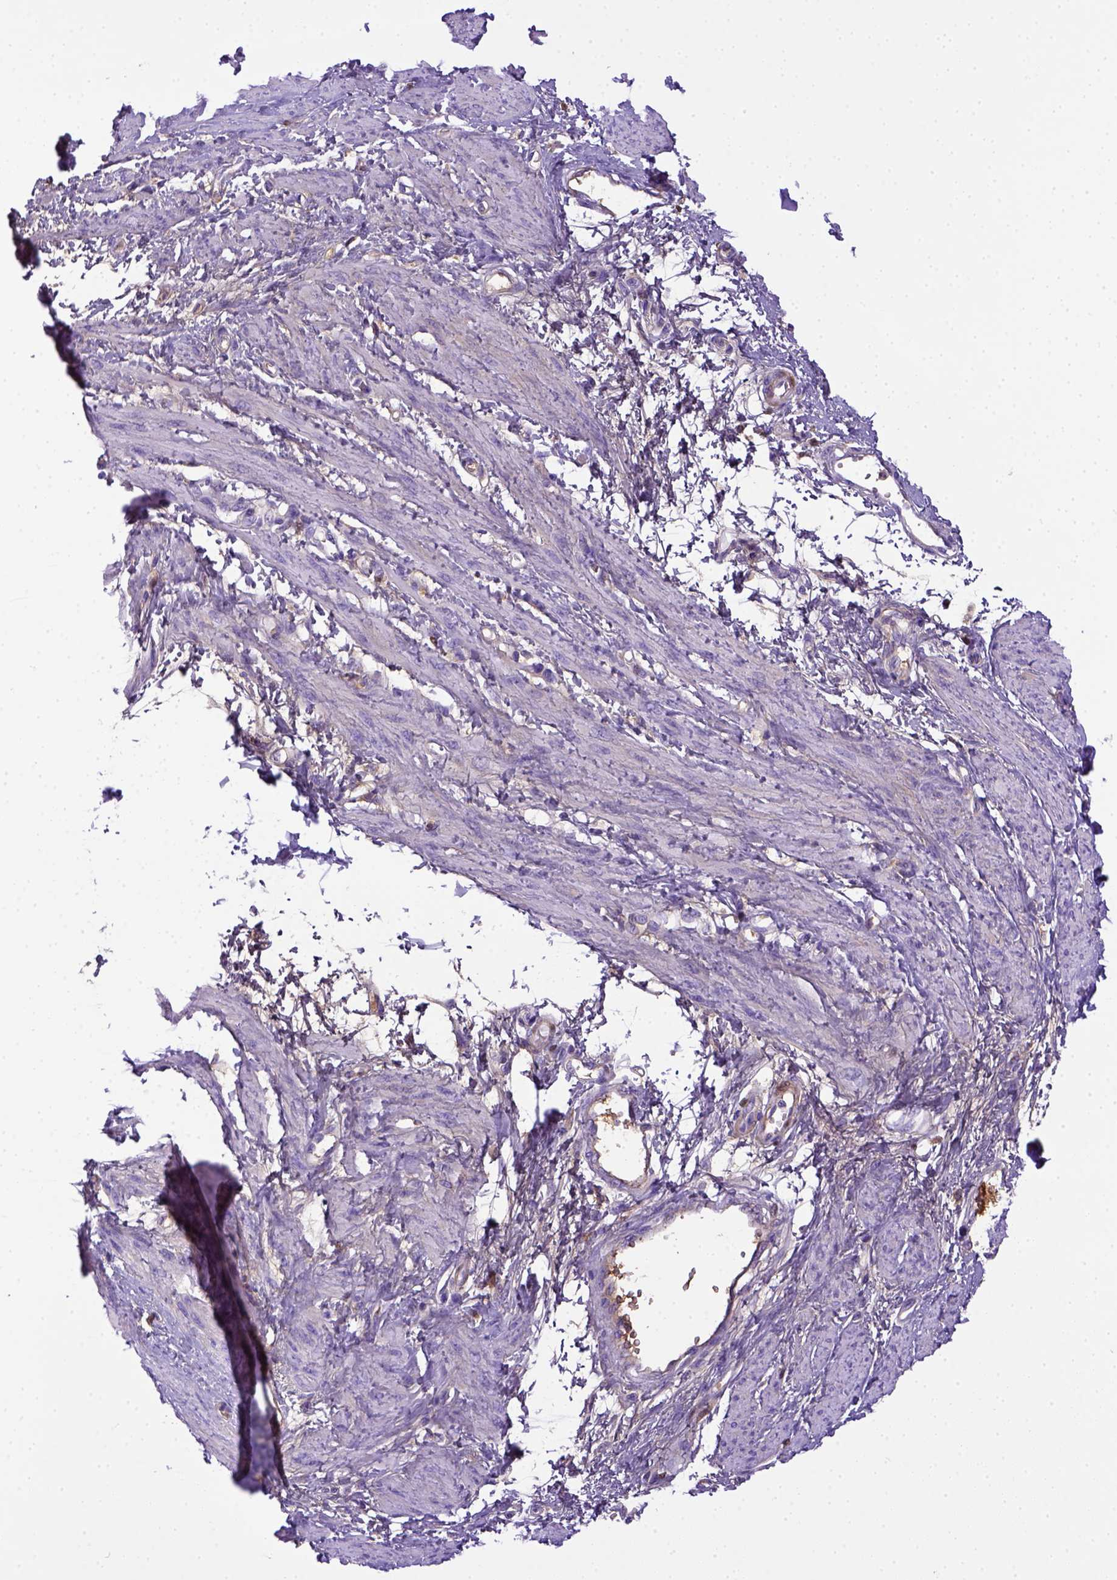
{"staining": {"intensity": "negative", "quantity": "none", "location": "none"}, "tissue": "smooth muscle", "cell_type": "Smooth muscle cells", "image_type": "normal", "snomed": [{"axis": "morphology", "description": "Normal tissue, NOS"}, {"axis": "topography", "description": "Smooth muscle"}, {"axis": "topography", "description": "Uterus"}], "caption": "DAB (3,3'-diaminobenzidine) immunohistochemical staining of unremarkable smooth muscle reveals no significant positivity in smooth muscle cells.", "gene": "ITIH4", "patient": {"sex": "female", "age": 39}}